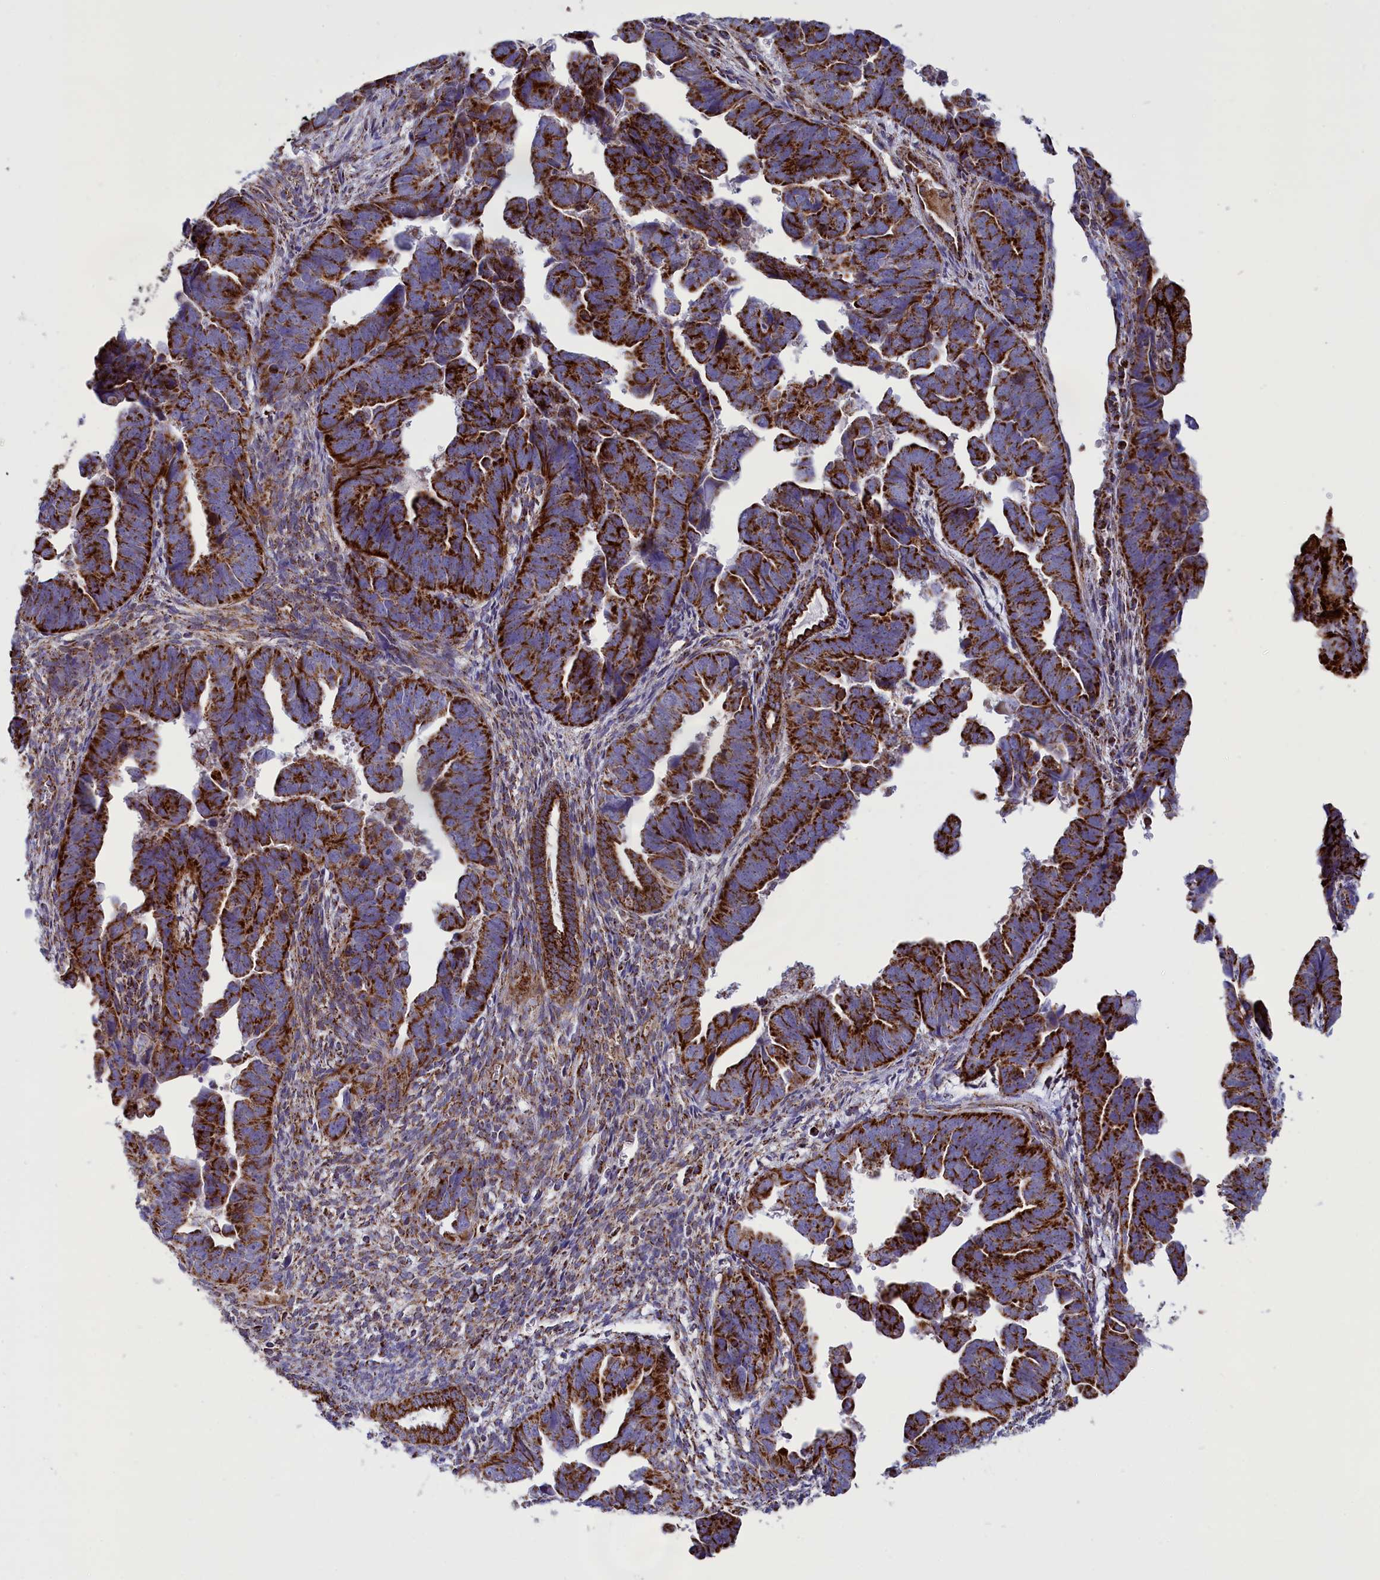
{"staining": {"intensity": "strong", "quantity": ">75%", "location": "cytoplasmic/membranous"}, "tissue": "endometrial cancer", "cell_type": "Tumor cells", "image_type": "cancer", "snomed": [{"axis": "morphology", "description": "Adenocarcinoma, NOS"}, {"axis": "topography", "description": "Endometrium"}], "caption": "Endometrial adenocarcinoma stained with a protein marker reveals strong staining in tumor cells.", "gene": "ISOC2", "patient": {"sex": "female", "age": 75}}